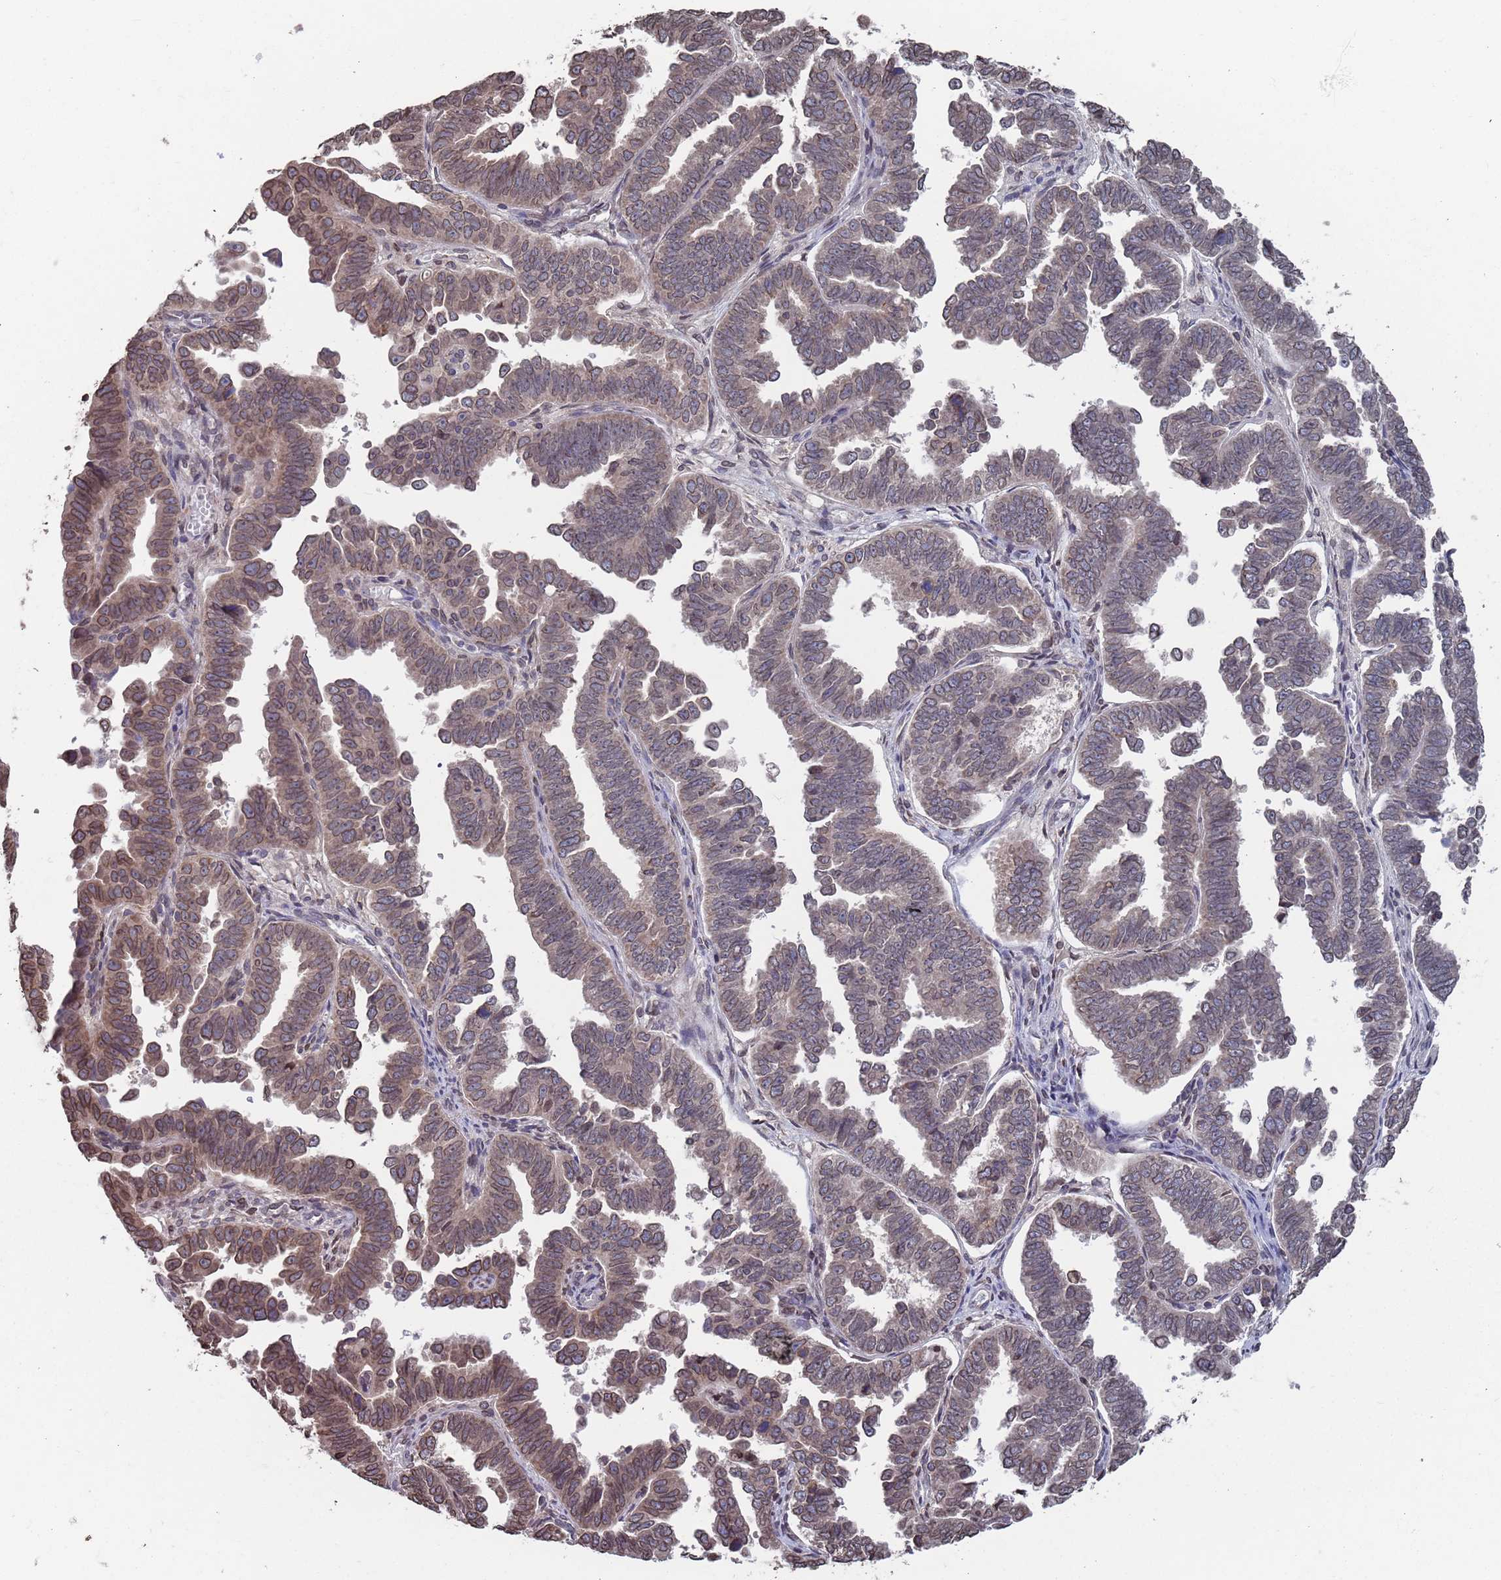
{"staining": {"intensity": "moderate", "quantity": "<25%", "location": "cytoplasmic/membranous,nuclear"}, "tissue": "endometrial cancer", "cell_type": "Tumor cells", "image_type": "cancer", "snomed": [{"axis": "morphology", "description": "Adenocarcinoma, NOS"}, {"axis": "topography", "description": "Endometrium"}], "caption": "Moderate cytoplasmic/membranous and nuclear expression for a protein is identified in approximately <25% of tumor cells of adenocarcinoma (endometrial) using immunohistochemistry (IHC).", "gene": "SDHAF3", "patient": {"sex": "female", "age": 75}}